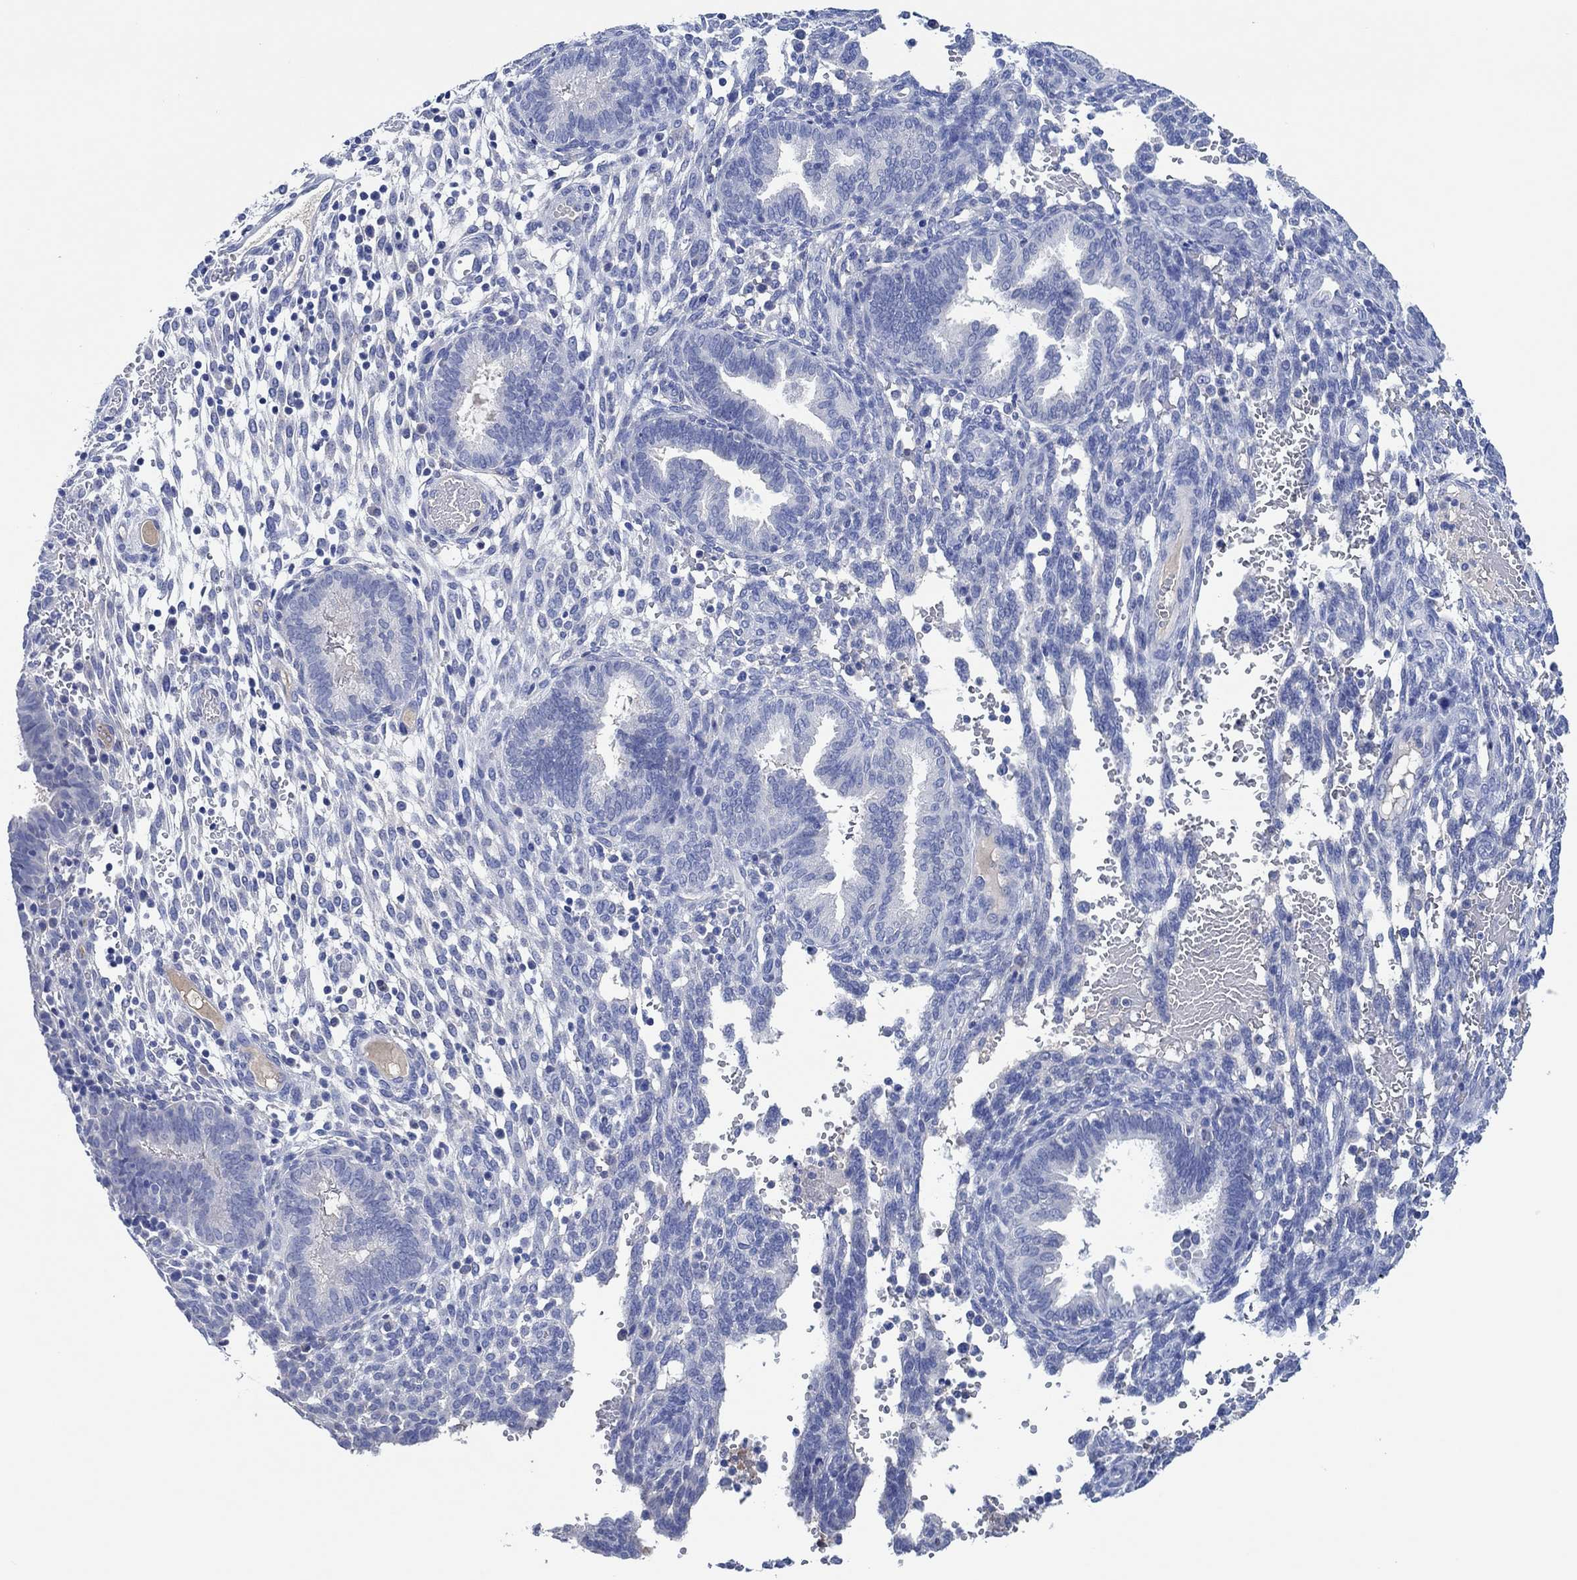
{"staining": {"intensity": "negative", "quantity": "none", "location": "none"}, "tissue": "endometrium", "cell_type": "Cells in endometrial stroma", "image_type": "normal", "snomed": [{"axis": "morphology", "description": "Normal tissue, NOS"}, {"axis": "topography", "description": "Endometrium"}], "caption": "The IHC image has no significant expression in cells in endometrial stroma of endometrium.", "gene": "CPNE6", "patient": {"sex": "female", "age": 42}}